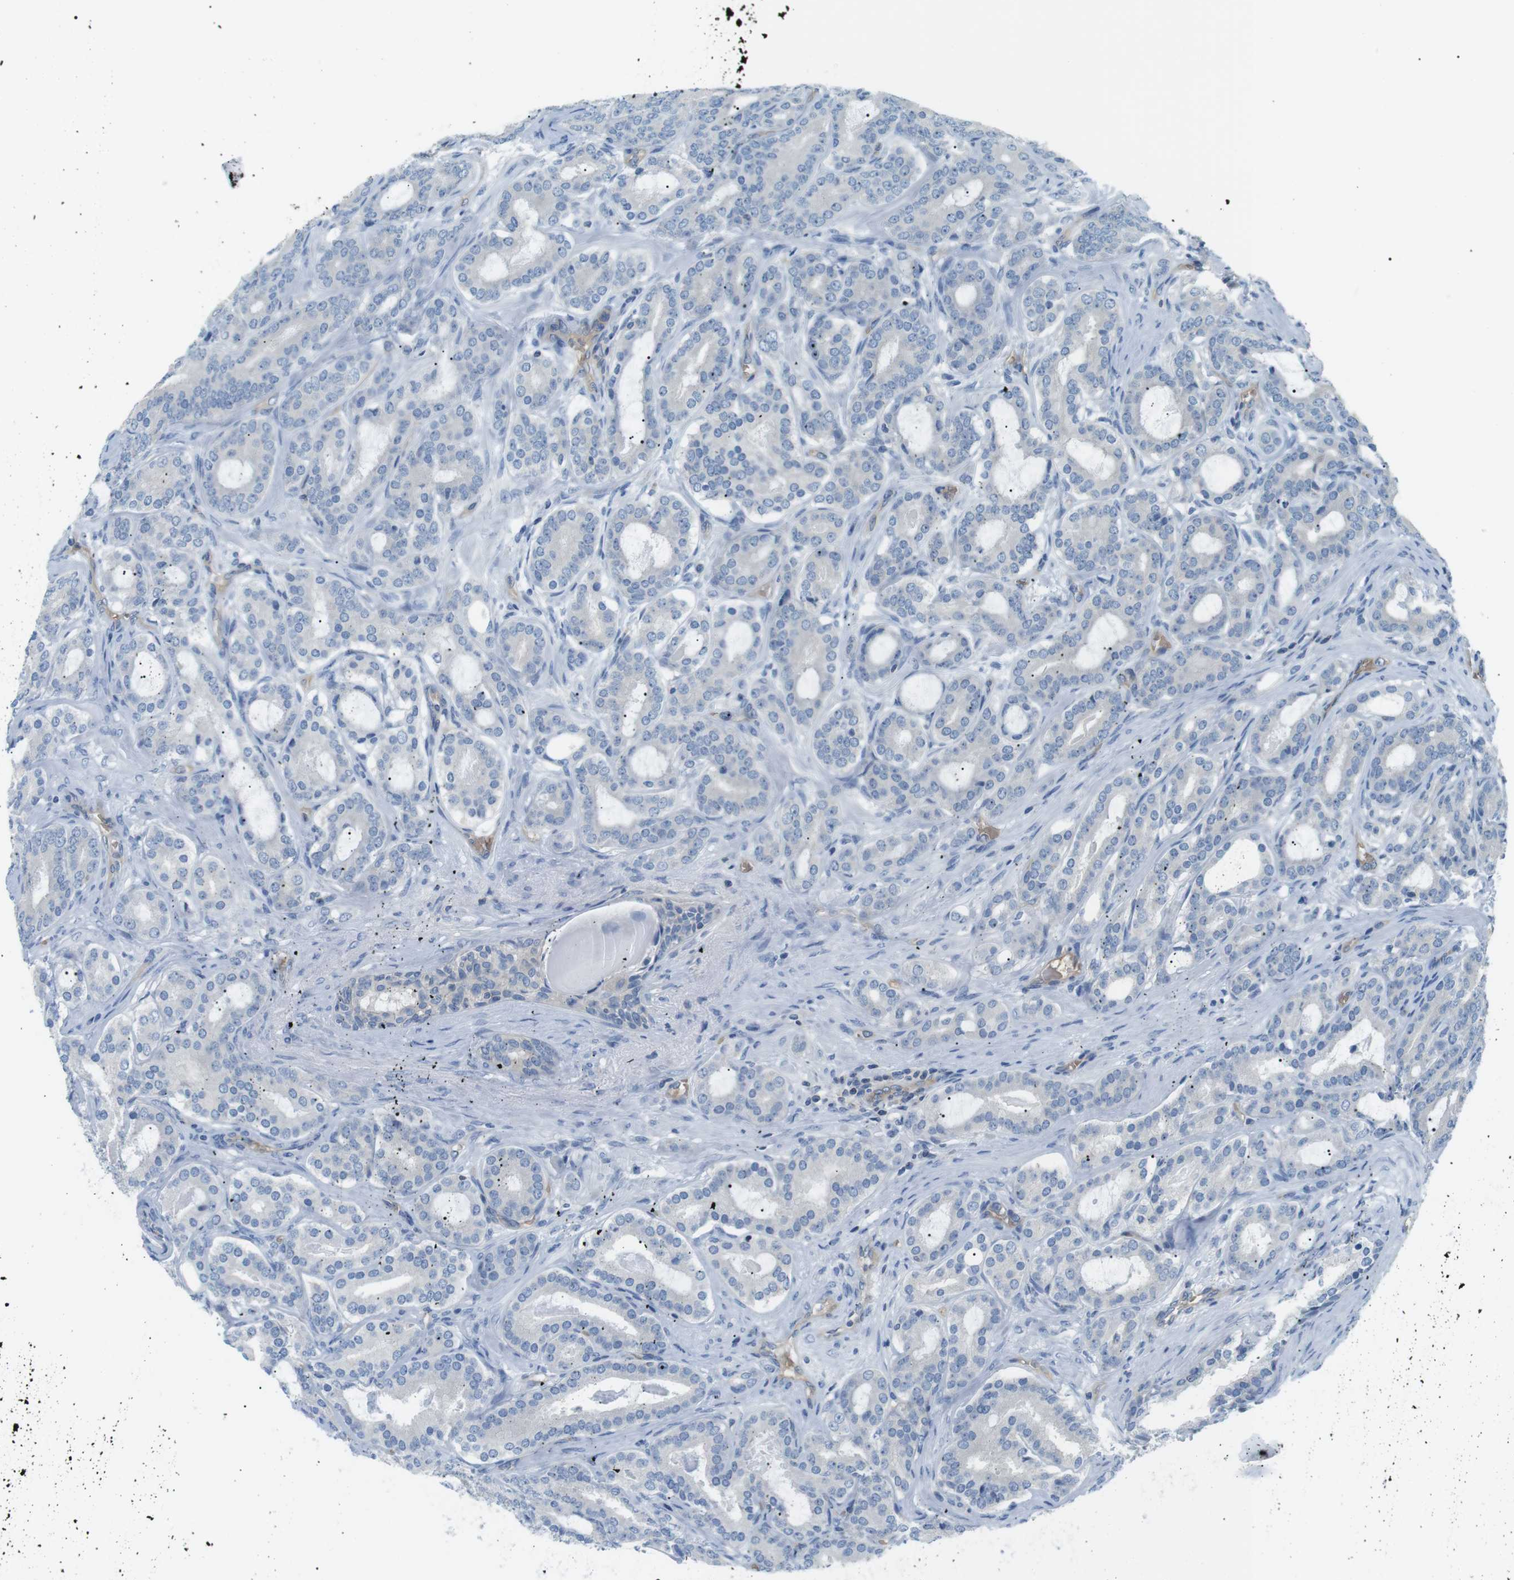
{"staining": {"intensity": "negative", "quantity": "none", "location": "none"}, "tissue": "prostate cancer", "cell_type": "Tumor cells", "image_type": "cancer", "snomed": [{"axis": "morphology", "description": "Adenocarcinoma, High grade"}, {"axis": "topography", "description": "Prostate"}], "caption": "Prostate cancer (adenocarcinoma (high-grade)) stained for a protein using IHC shows no staining tumor cells.", "gene": "ADCY10", "patient": {"sex": "male", "age": 60}}